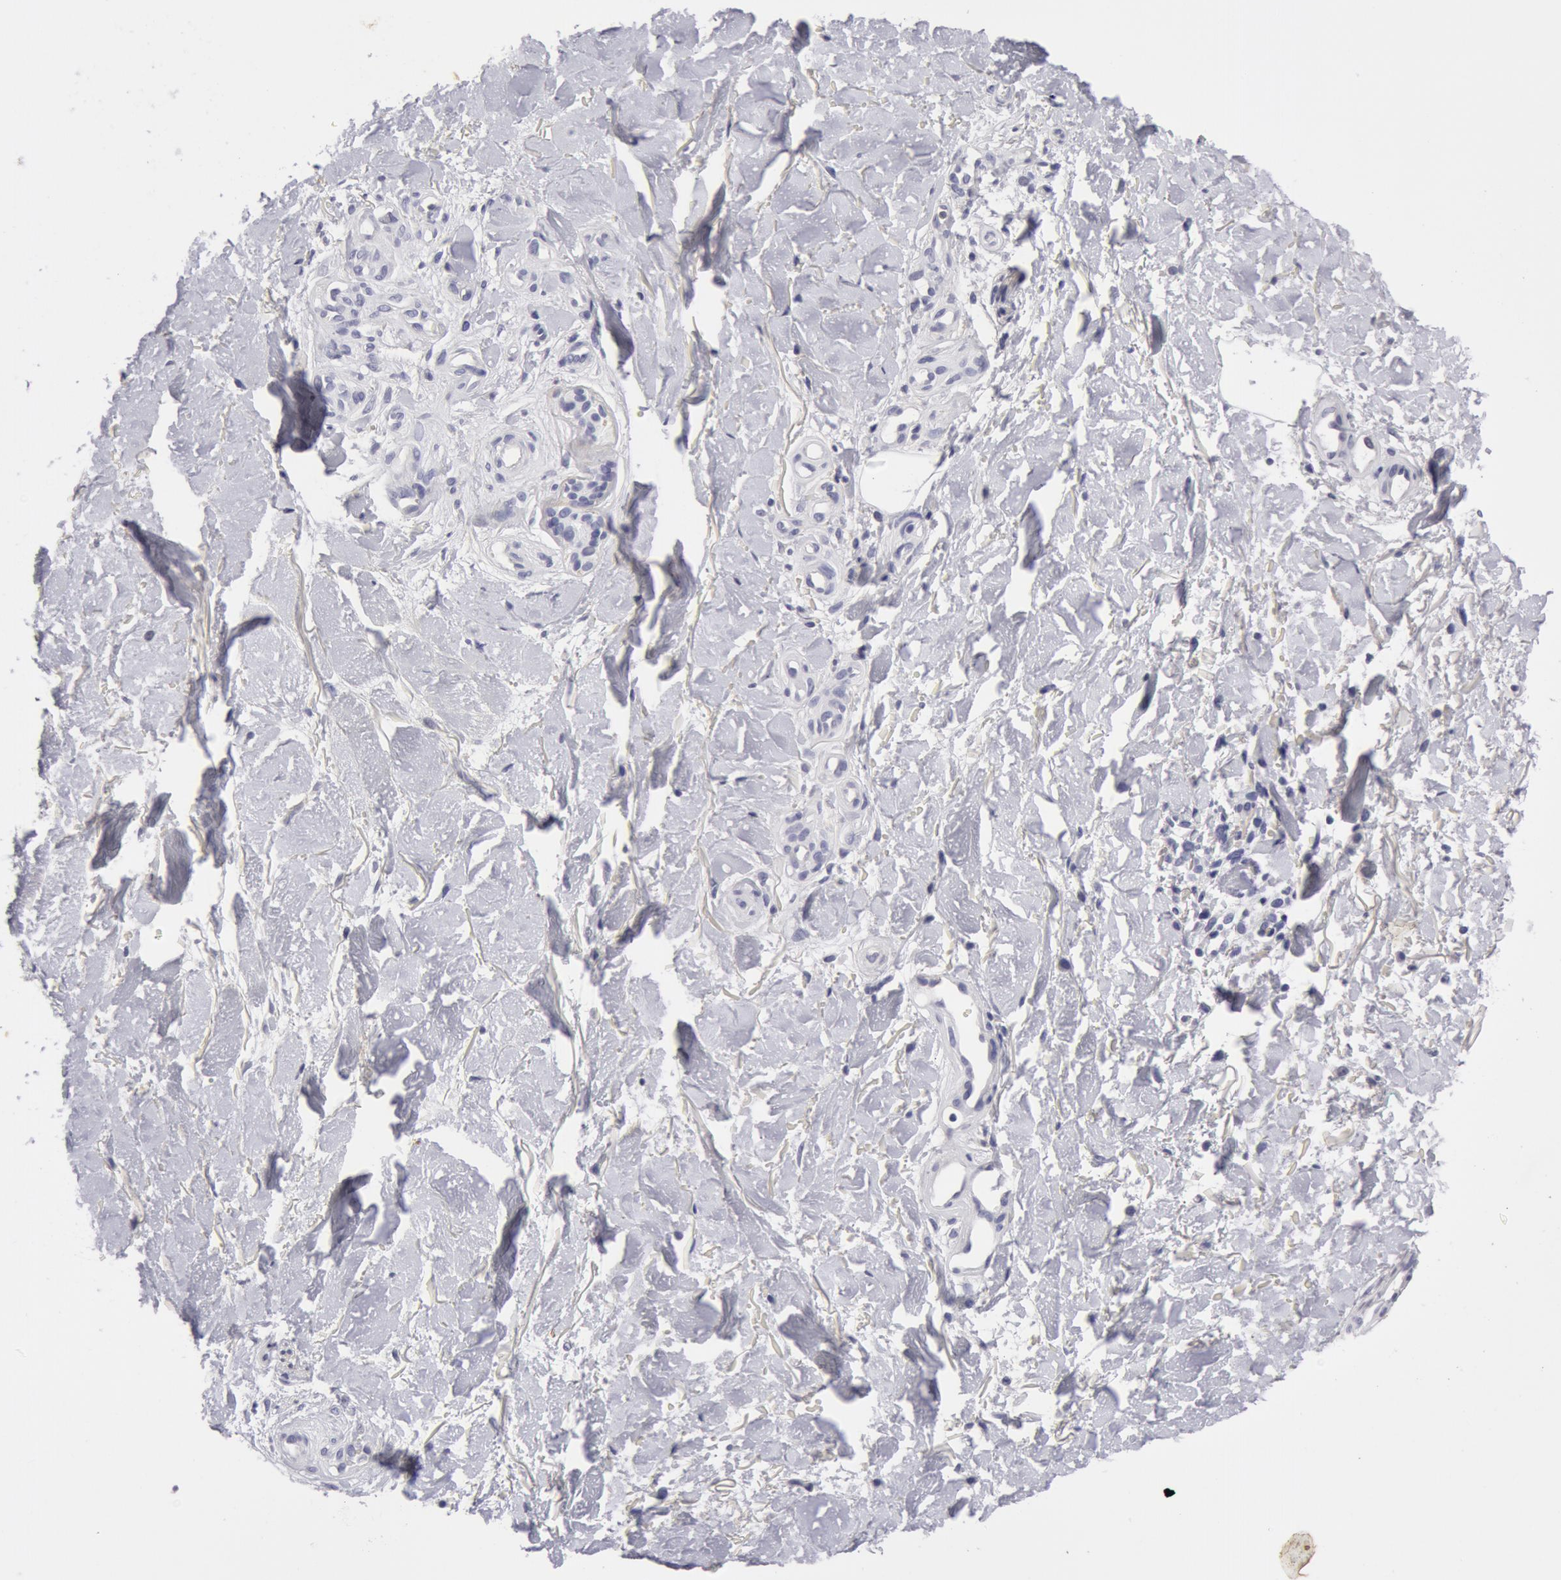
{"staining": {"intensity": "negative", "quantity": "none", "location": "none"}, "tissue": "melanoma", "cell_type": "Tumor cells", "image_type": "cancer", "snomed": [{"axis": "morphology", "description": "Malignant melanoma, NOS"}, {"axis": "topography", "description": "Skin"}], "caption": "The photomicrograph exhibits no staining of tumor cells in malignant melanoma.", "gene": "NLGN4X", "patient": {"sex": "female", "age": 85}}